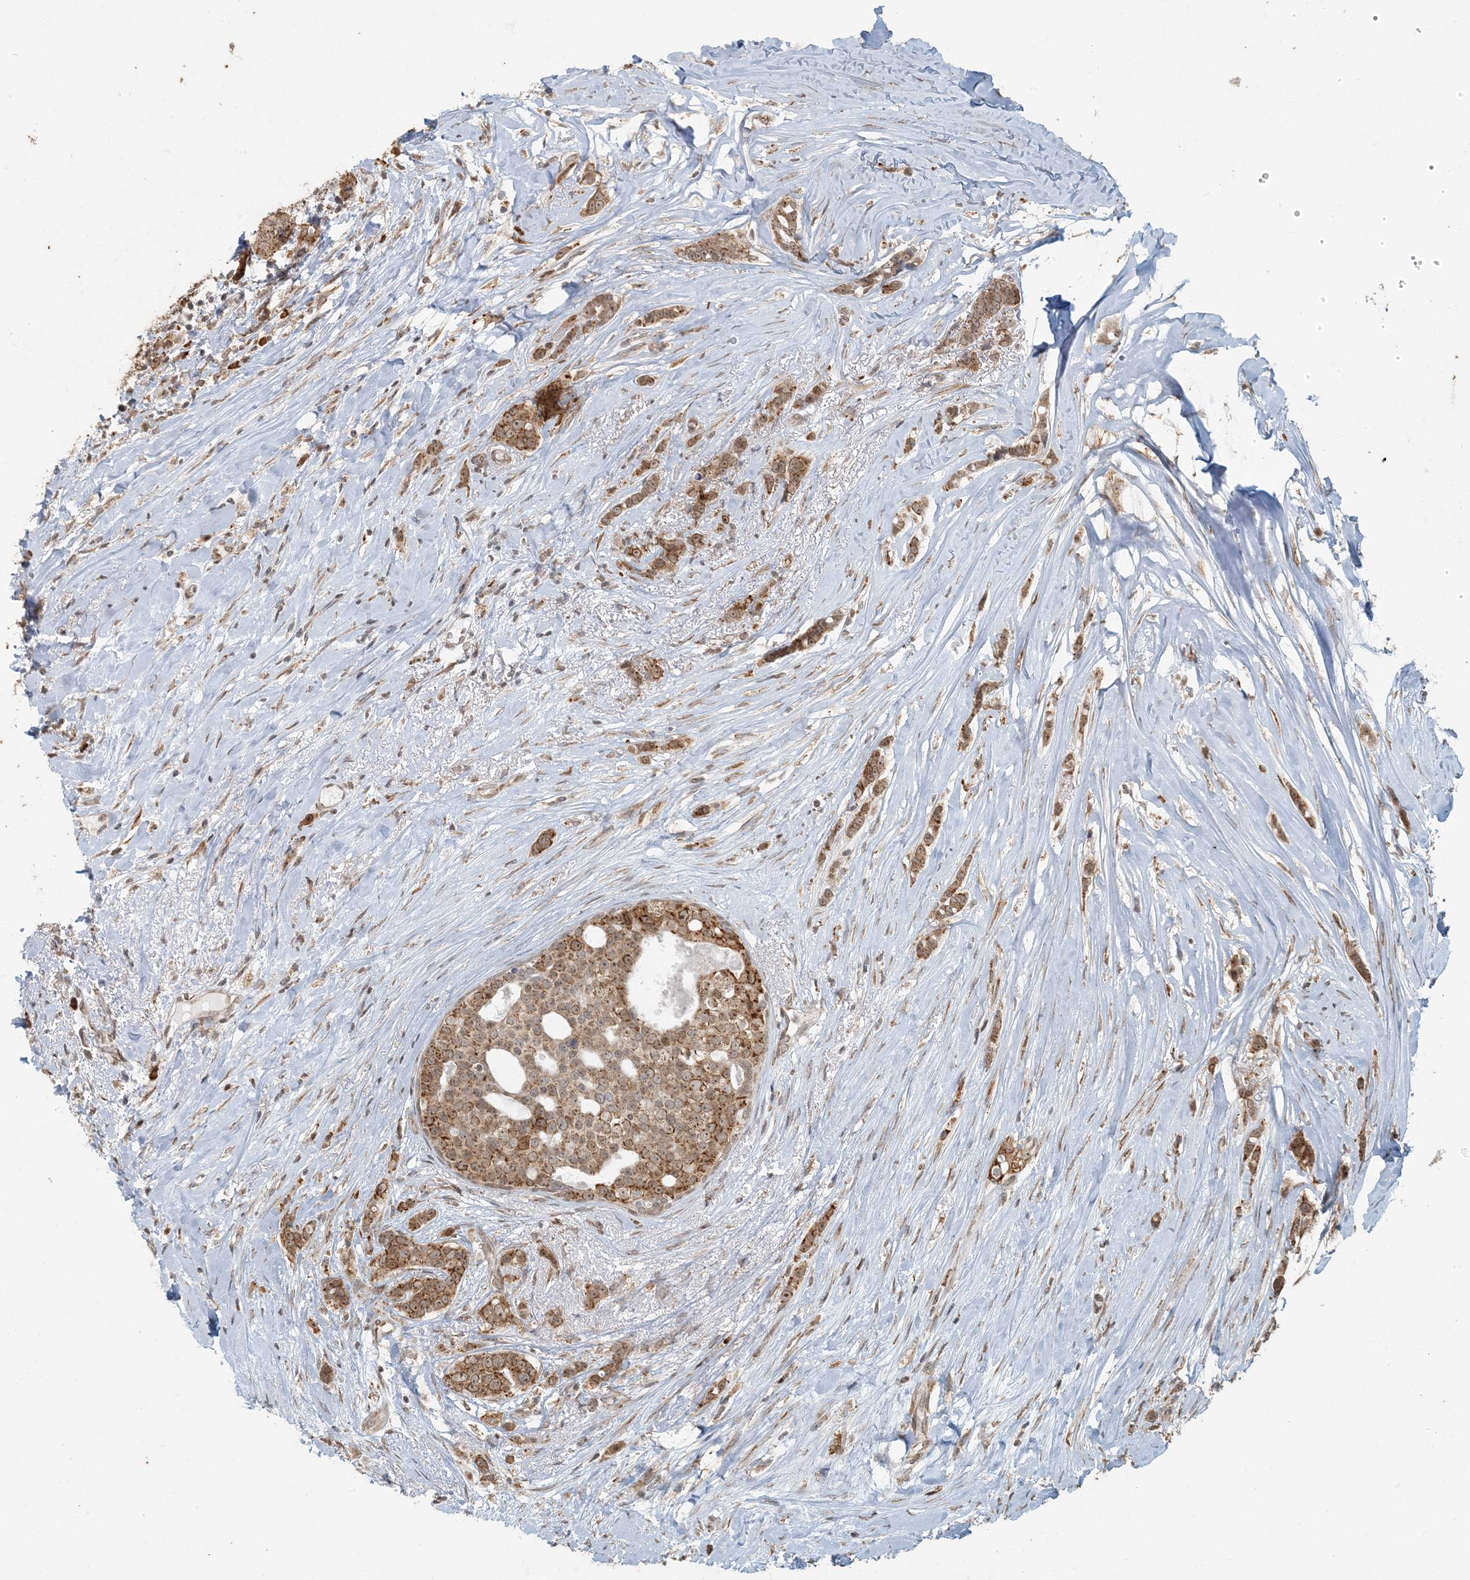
{"staining": {"intensity": "moderate", "quantity": ">75%", "location": "cytoplasmic/membranous,nuclear"}, "tissue": "breast cancer", "cell_type": "Tumor cells", "image_type": "cancer", "snomed": [{"axis": "morphology", "description": "Lobular carcinoma"}, {"axis": "topography", "description": "Breast"}], "caption": "Immunohistochemical staining of human breast lobular carcinoma displays moderate cytoplasmic/membranous and nuclear protein positivity in about >75% of tumor cells.", "gene": "AK9", "patient": {"sex": "female", "age": 51}}